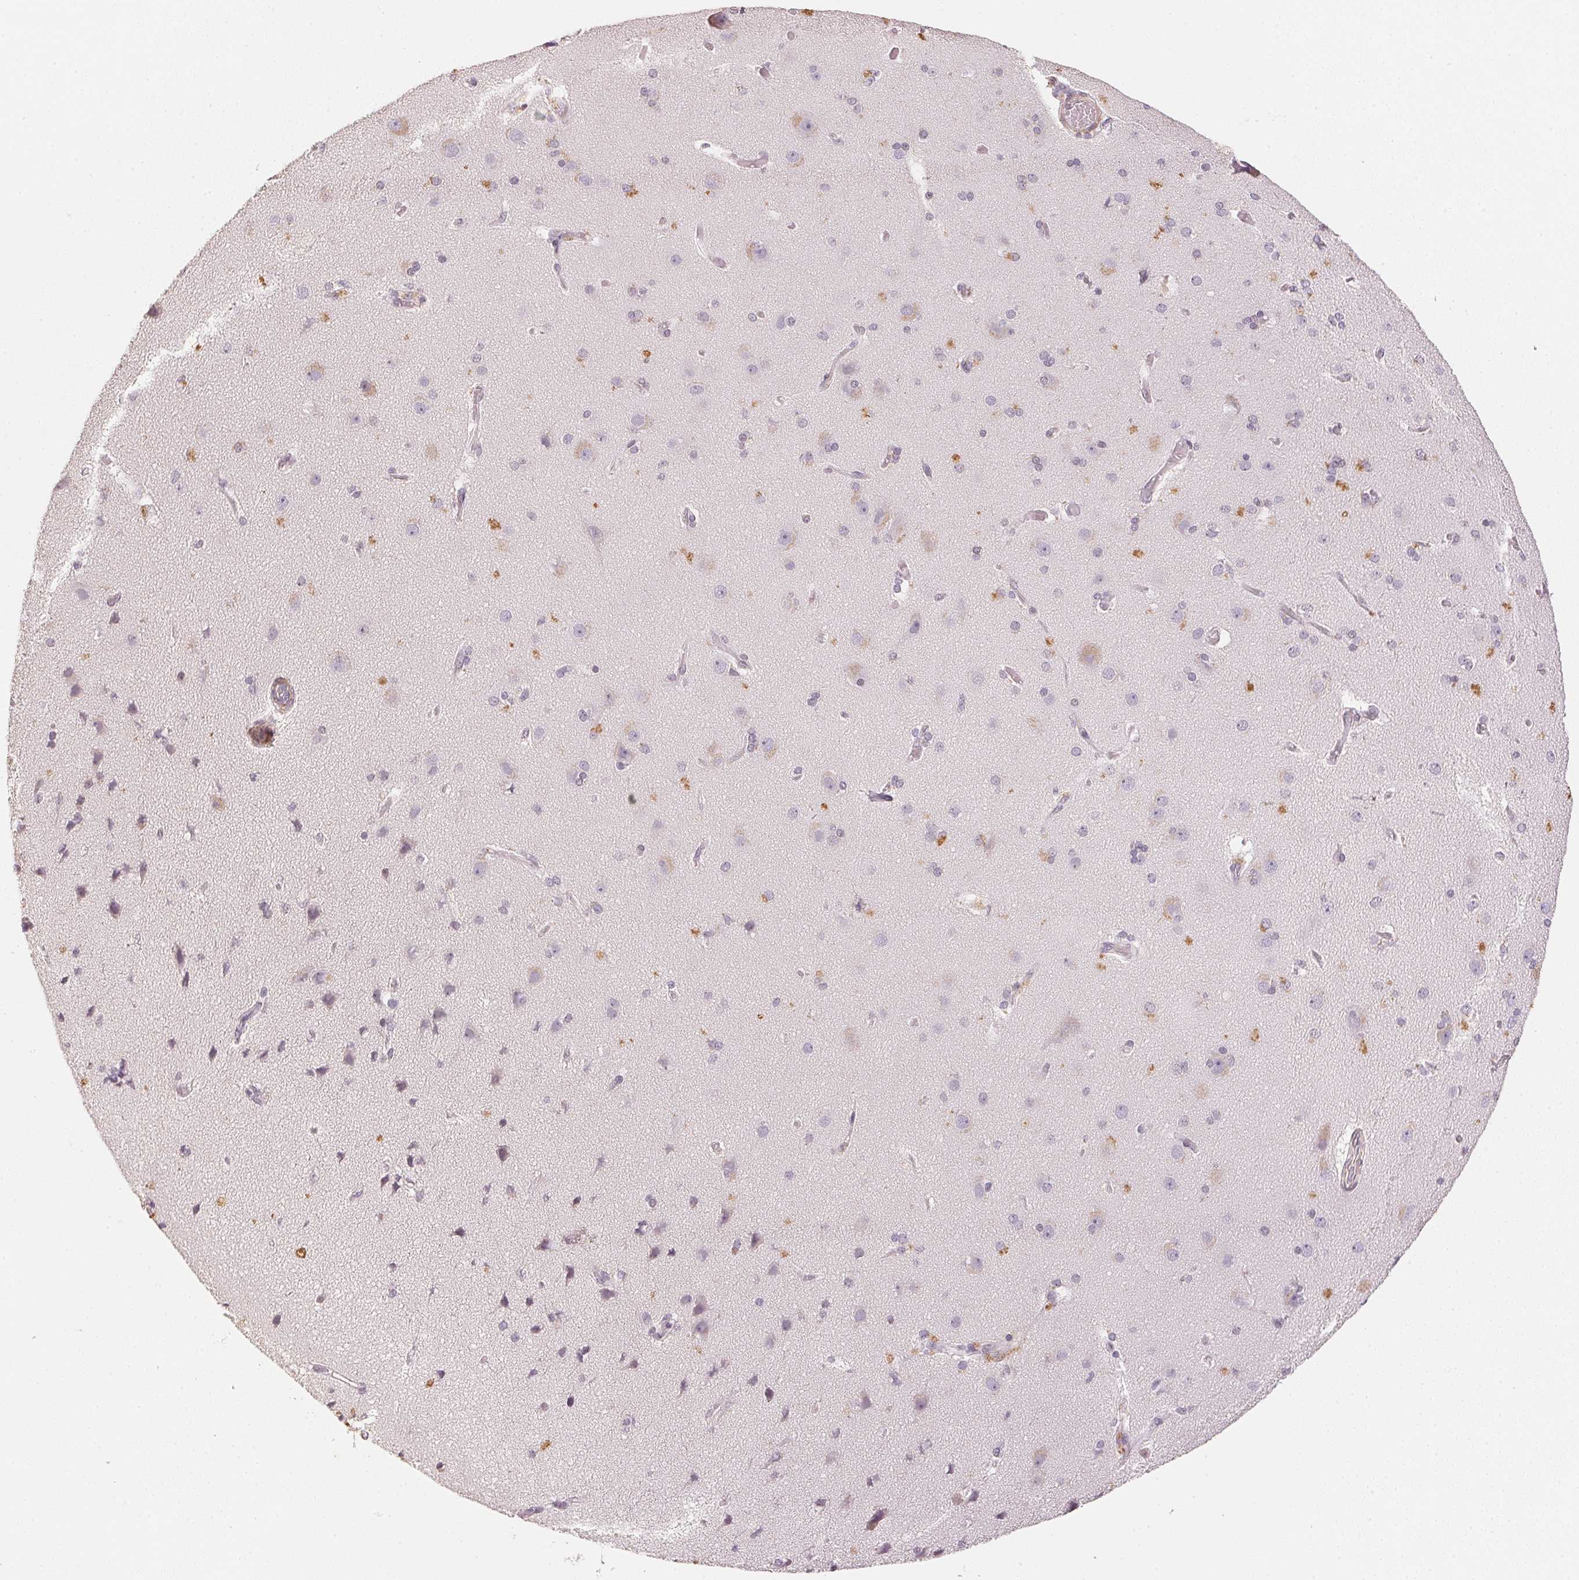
{"staining": {"intensity": "negative", "quantity": "none", "location": "none"}, "tissue": "cerebral cortex", "cell_type": "Endothelial cells", "image_type": "normal", "snomed": [{"axis": "morphology", "description": "Normal tissue, NOS"}, {"axis": "morphology", "description": "Glioma, malignant, High grade"}, {"axis": "topography", "description": "Cerebral cortex"}], "caption": "Micrograph shows no significant protein positivity in endothelial cells of benign cerebral cortex. (Stains: DAB (3,3'-diaminobenzidine) immunohistochemistry (IHC) with hematoxylin counter stain, Microscopy: brightfield microscopy at high magnification).", "gene": "SMTN", "patient": {"sex": "male", "age": 71}}